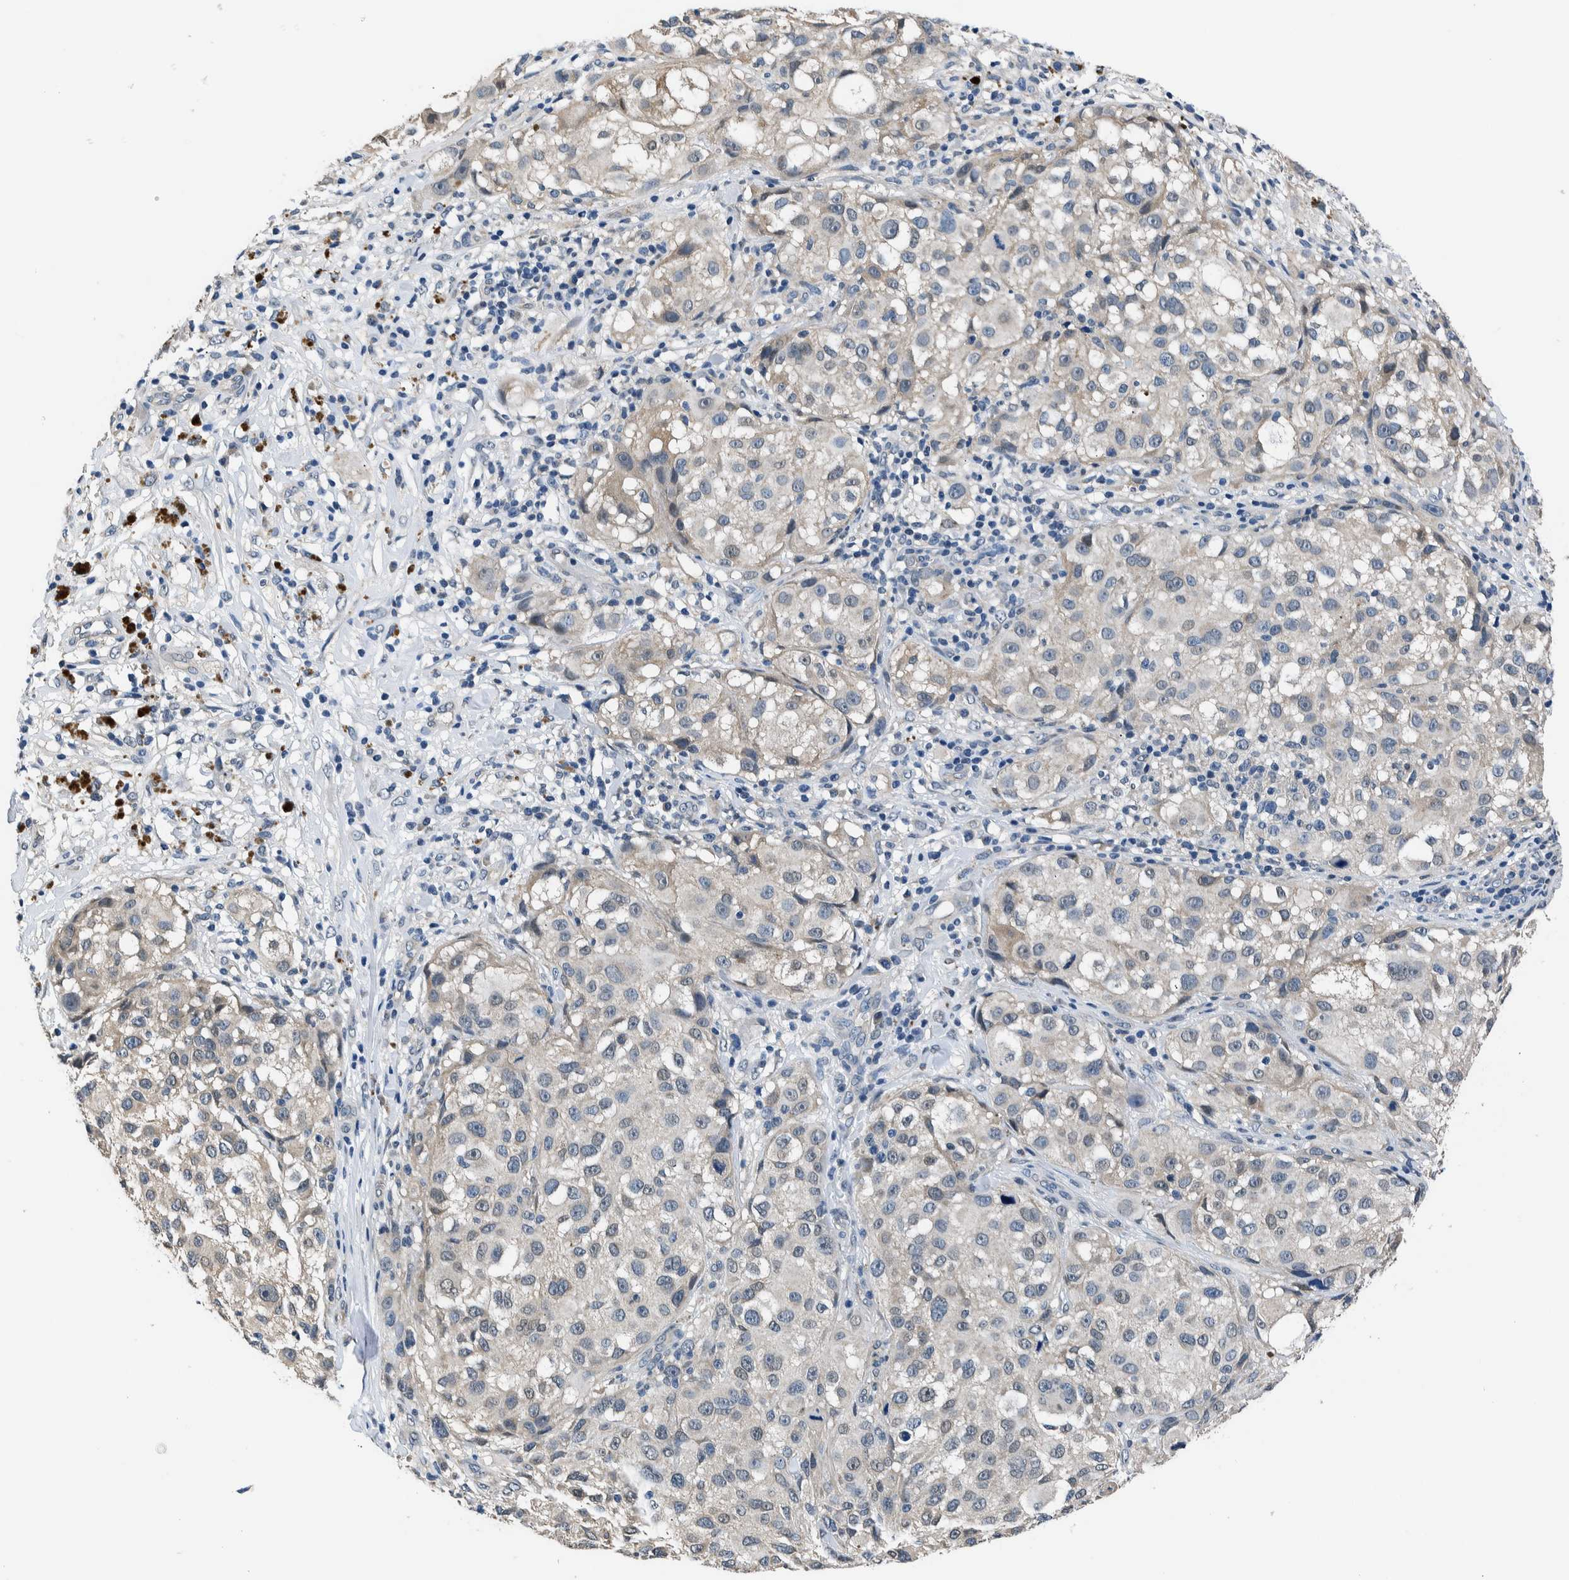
{"staining": {"intensity": "weak", "quantity": "<25%", "location": "cytoplasmic/membranous"}, "tissue": "melanoma", "cell_type": "Tumor cells", "image_type": "cancer", "snomed": [{"axis": "morphology", "description": "Necrosis, NOS"}, {"axis": "morphology", "description": "Malignant melanoma, NOS"}, {"axis": "topography", "description": "Skin"}], "caption": "Tumor cells are negative for brown protein staining in melanoma.", "gene": "NIBAN2", "patient": {"sex": "female", "age": 87}}